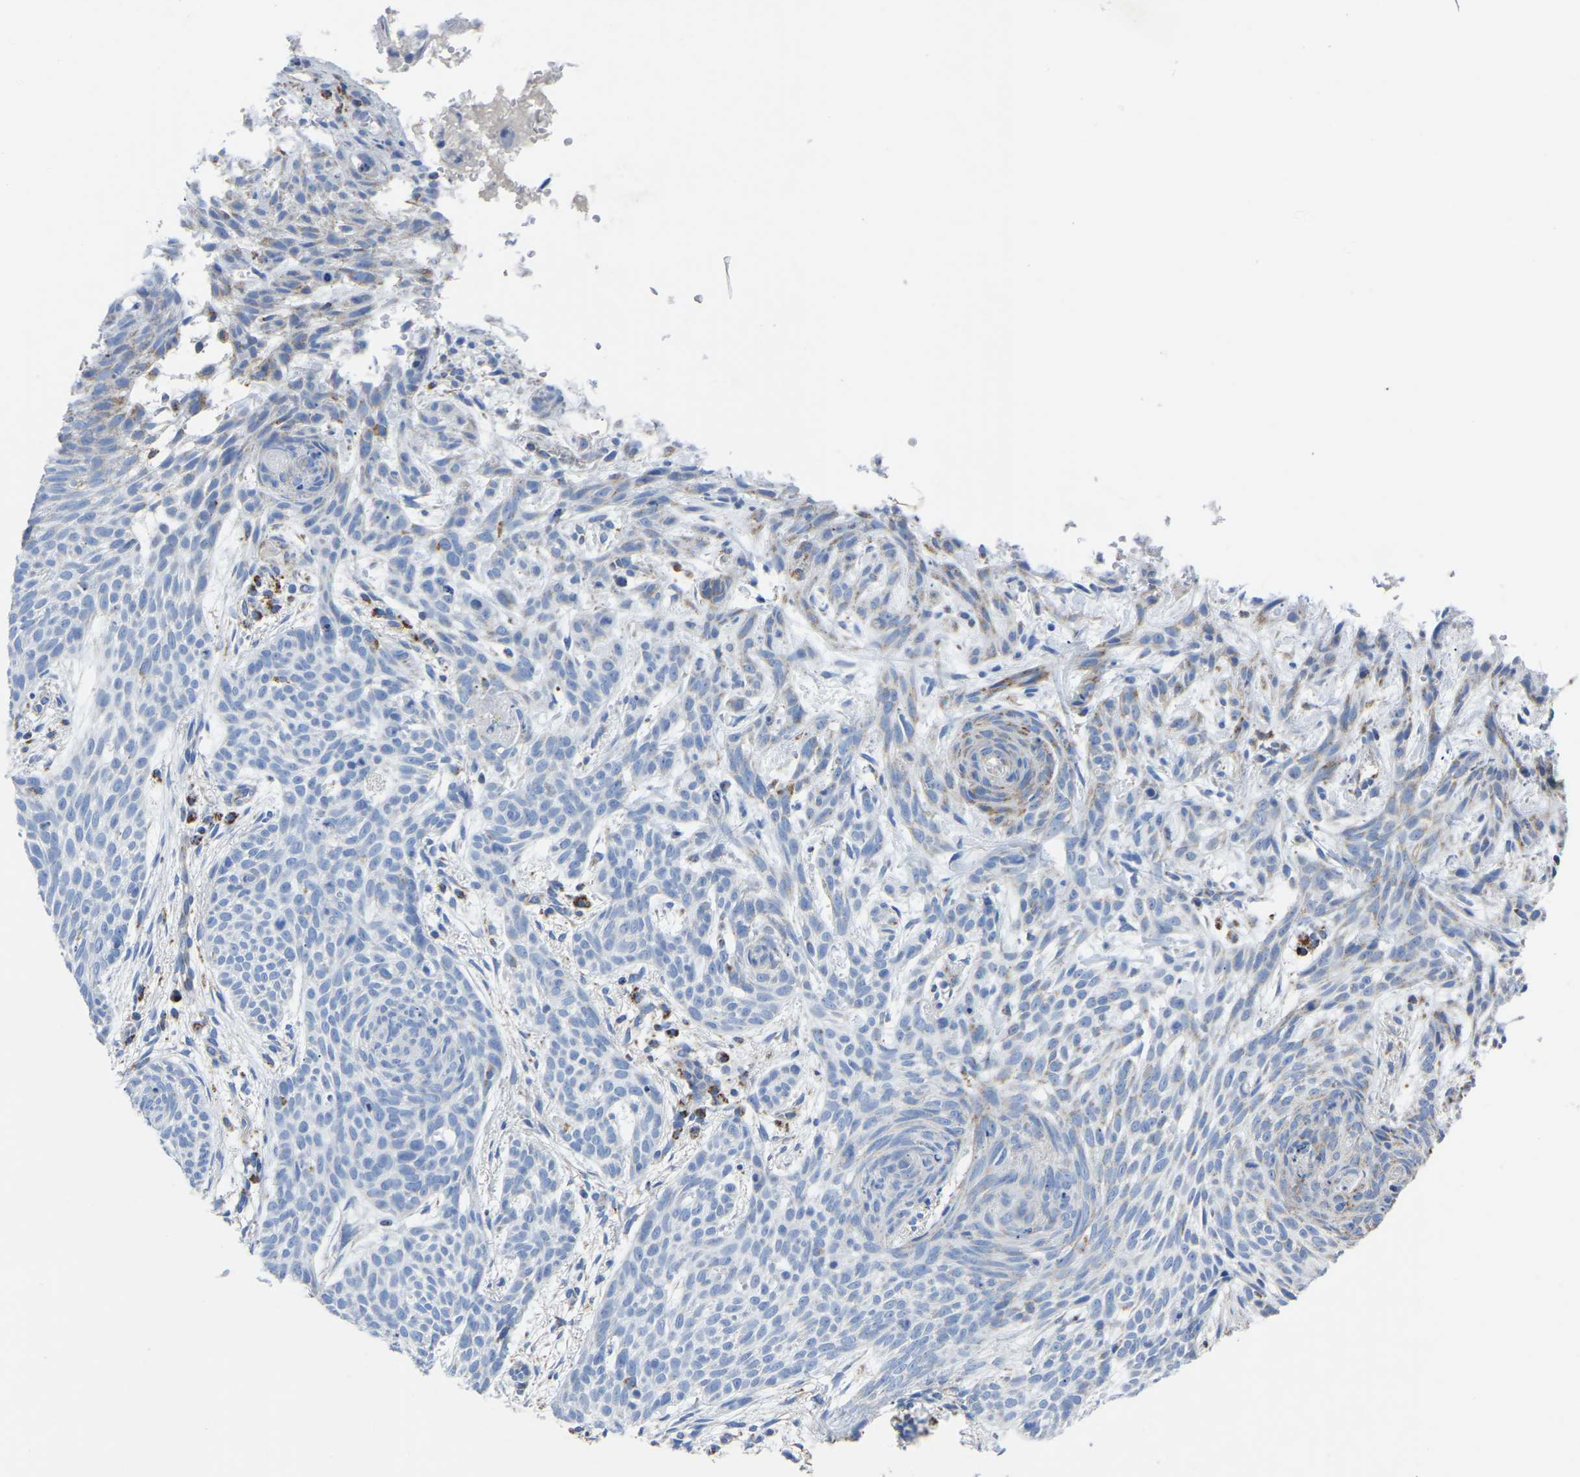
{"staining": {"intensity": "negative", "quantity": "none", "location": "none"}, "tissue": "skin cancer", "cell_type": "Tumor cells", "image_type": "cancer", "snomed": [{"axis": "morphology", "description": "Basal cell carcinoma"}, {"axis": "topography", "description": "Skin"}], "caption": "The IHC image has no significant staining in tumor cells of skin cancer (basal cell carcinoma) tissue. Nuclei are stained in blue.", "gene": "ETFA", "patient": {"sex": "female", "age": 59}}